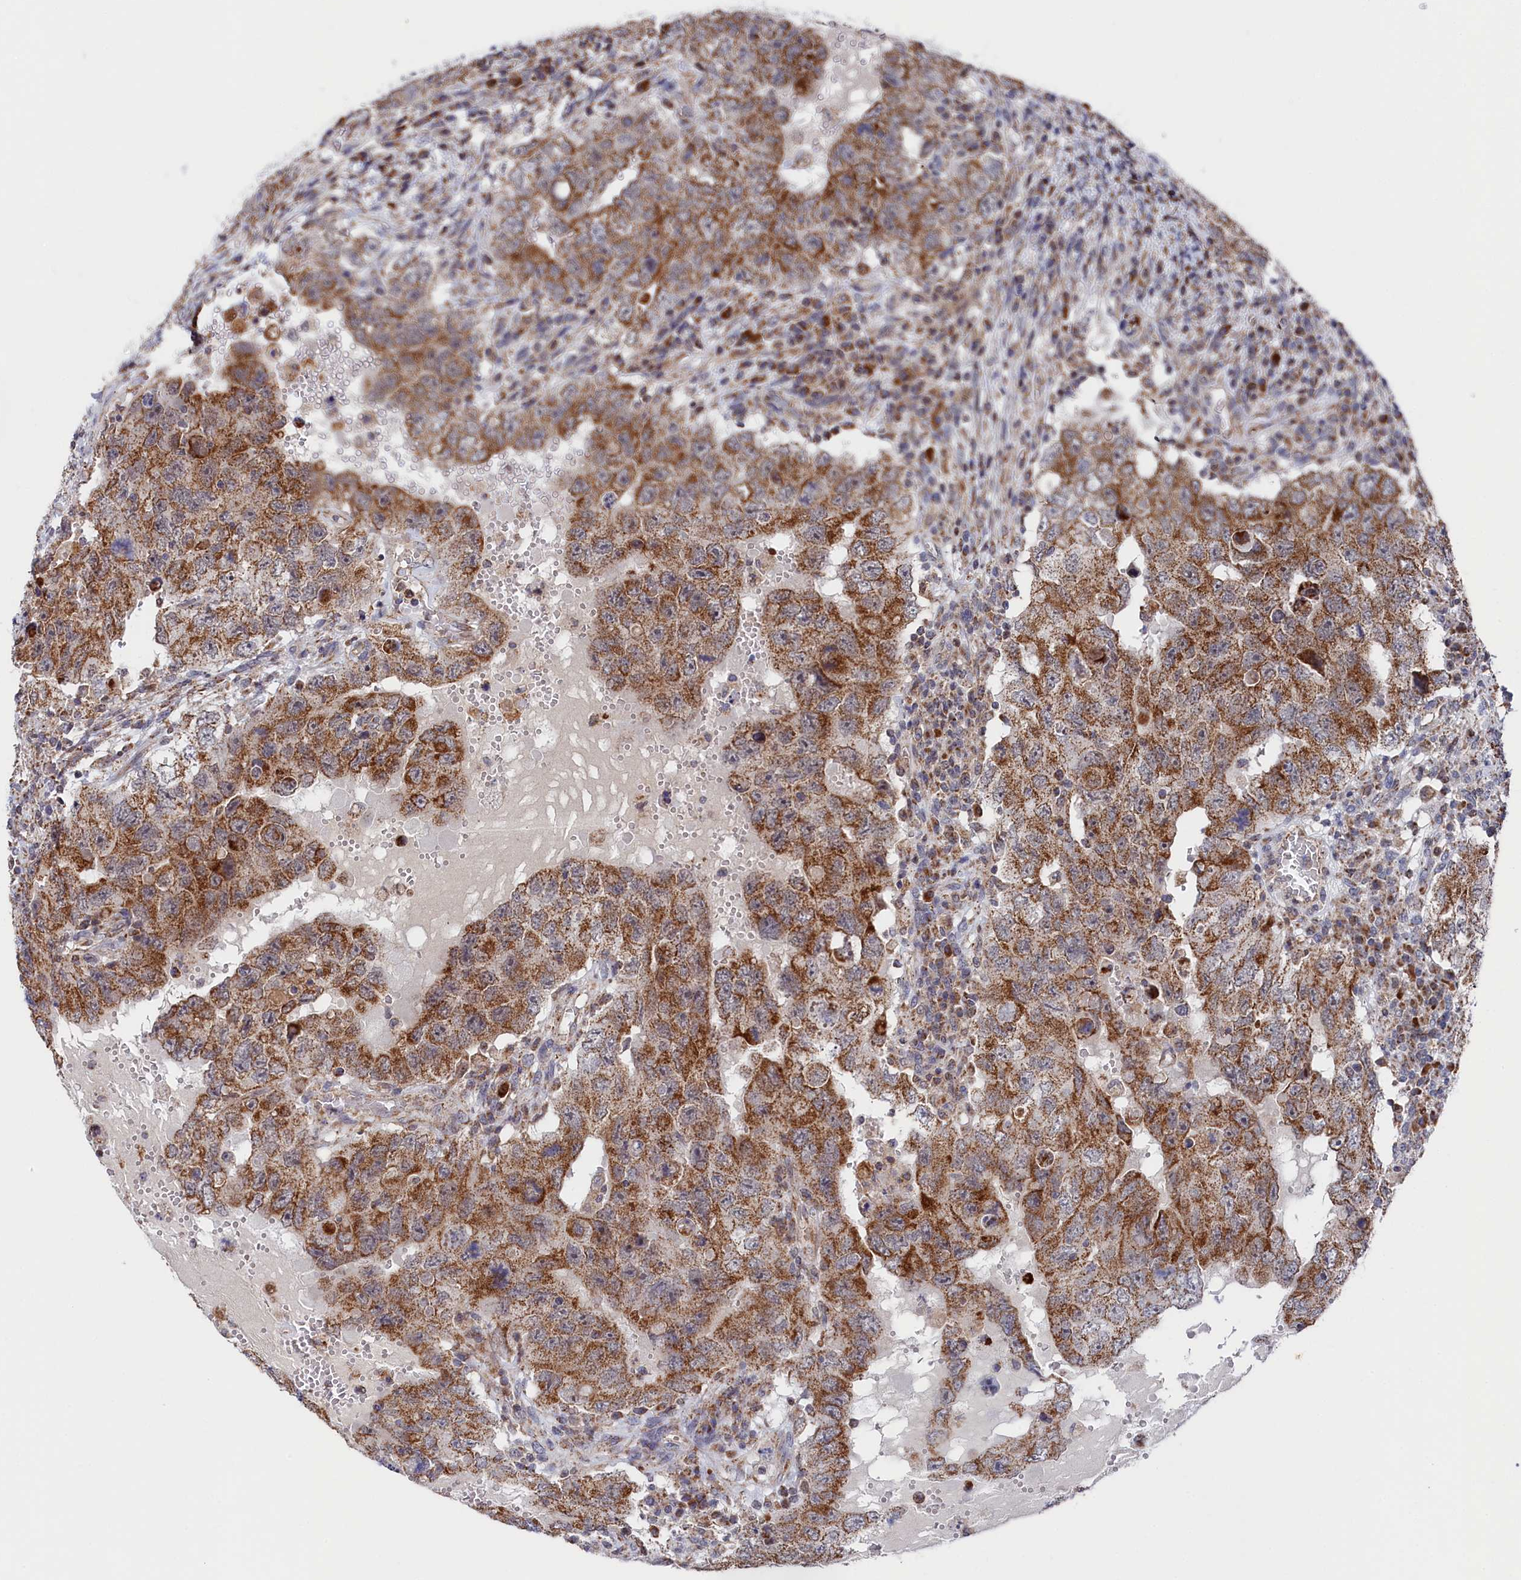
{"staining": {"intensity": "moderate", "quantity": ">75%", "location": "cytoplasmic/membranous"}, "tissue": "testis cancer", "cell_type": "Tumor cells", "image_type": "cancer", "snomed": [{"axis": "morphology", "description": "Carcinoma, Embryonal, NOS"}, {"axis": "topography", "description": "Testis"}], "caption": "High-magnification brightfield microscopy of testis cancer (embryonal carcinoma) stained with DAB (brown) and counterstained with hematoxylin (blue). tumor cells exhibit moderate cytoplasmic/membranous staining is appreciated in approximately>75% of cells.", "gene": "CHCHD1", "patient": {"sex": "male", "age": 26}}